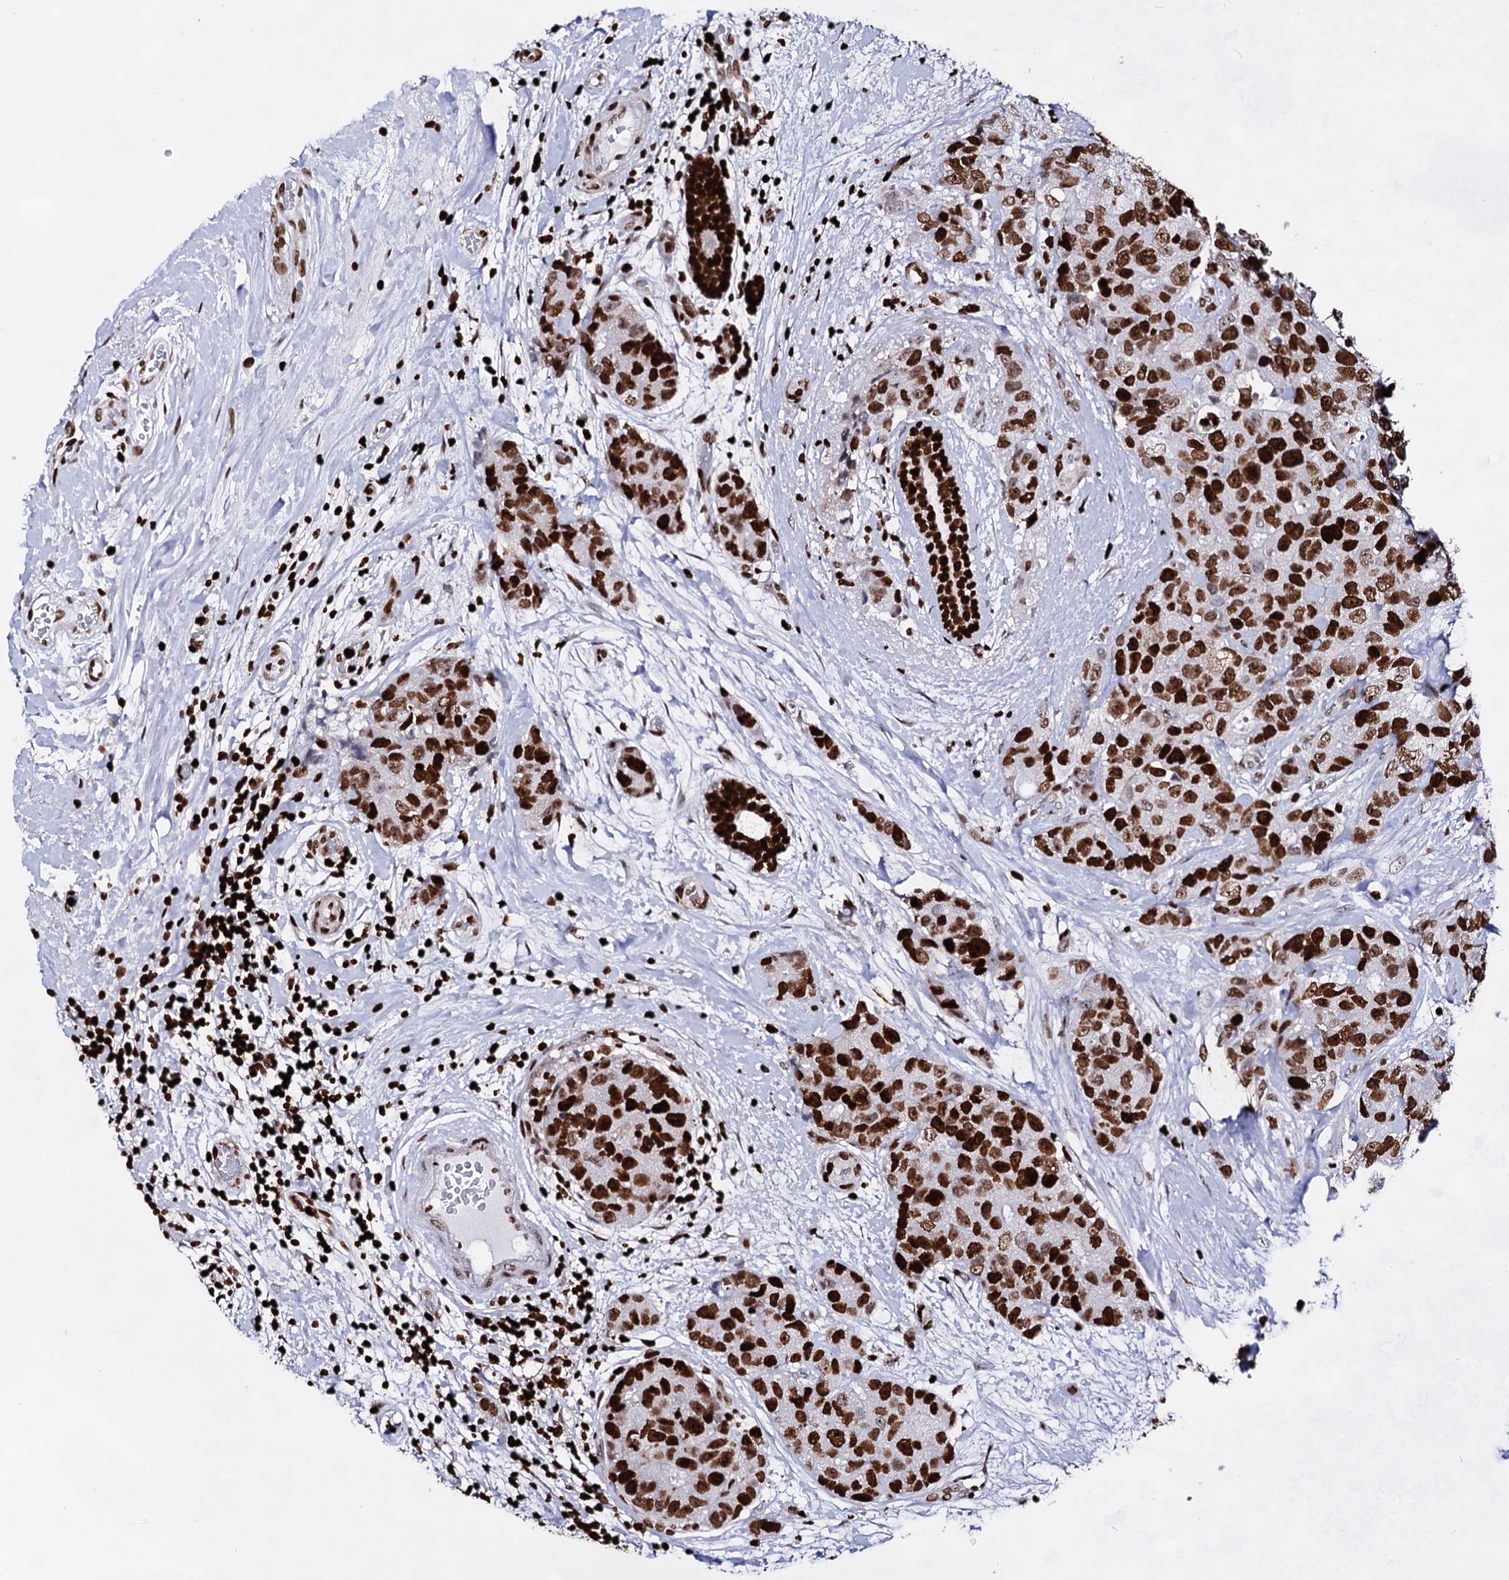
{"staining": {"intensity": "strong", "quantity": ">75%", "location": "nuclear"}, "tissue": "breast cancer", "cell_type": "Tumor cells", "image_type": "cancer", "snomed": [{"axis": "morphology", "description": "Duct carcinoma"}, {"axis": "topography", "description": "Breast"}], "caption": "Breast invasive ductal carcinoma stained for a protein (brown) shows strong nuclear positive expression in approximately >75% of tumor cells.", "gene": "HMGB2", "patient": {"sex": "female", "age": 62}}